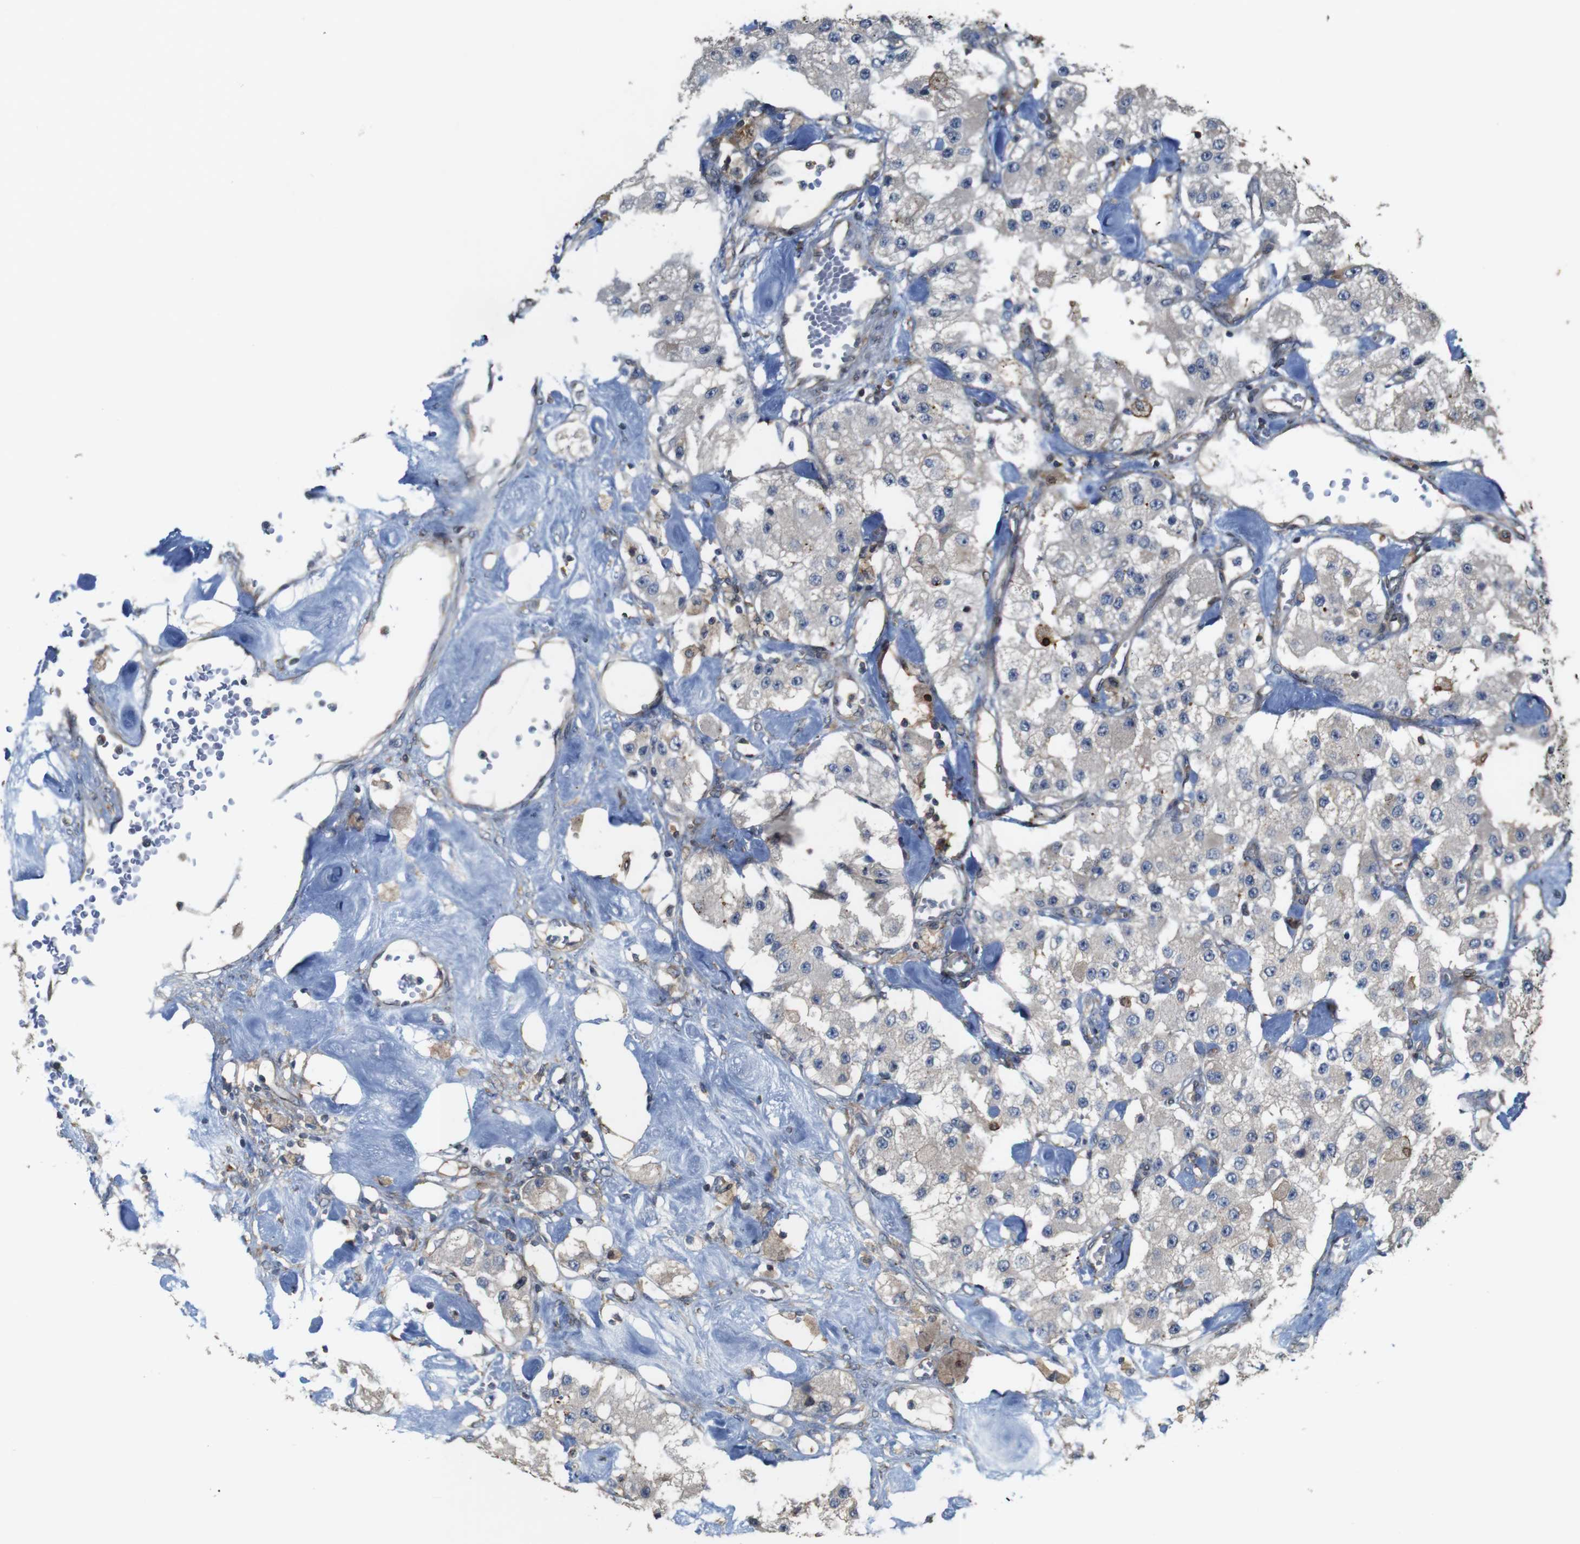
{"staining": {"intensity": "weak", "quantity": ">75%", "location": "cytoplasmic/membranous"}, "tissue": "carcinoid", "cell_type": "Tumor cells", "image_type": "cancer", "snomed": [{"axis": "morphology", "description": "Carcinoid, malignant, NOS"}, {"axis": "topography", "description": "Pancreas"}], "caption": "Human carcinoid stained with a brown dye exhibits weak cytoplasmic/membranous positive positivity in about >75% of tumor cells.", "gene": "PCOLCE2", "patient": {"sex": "male", "age": 41}}